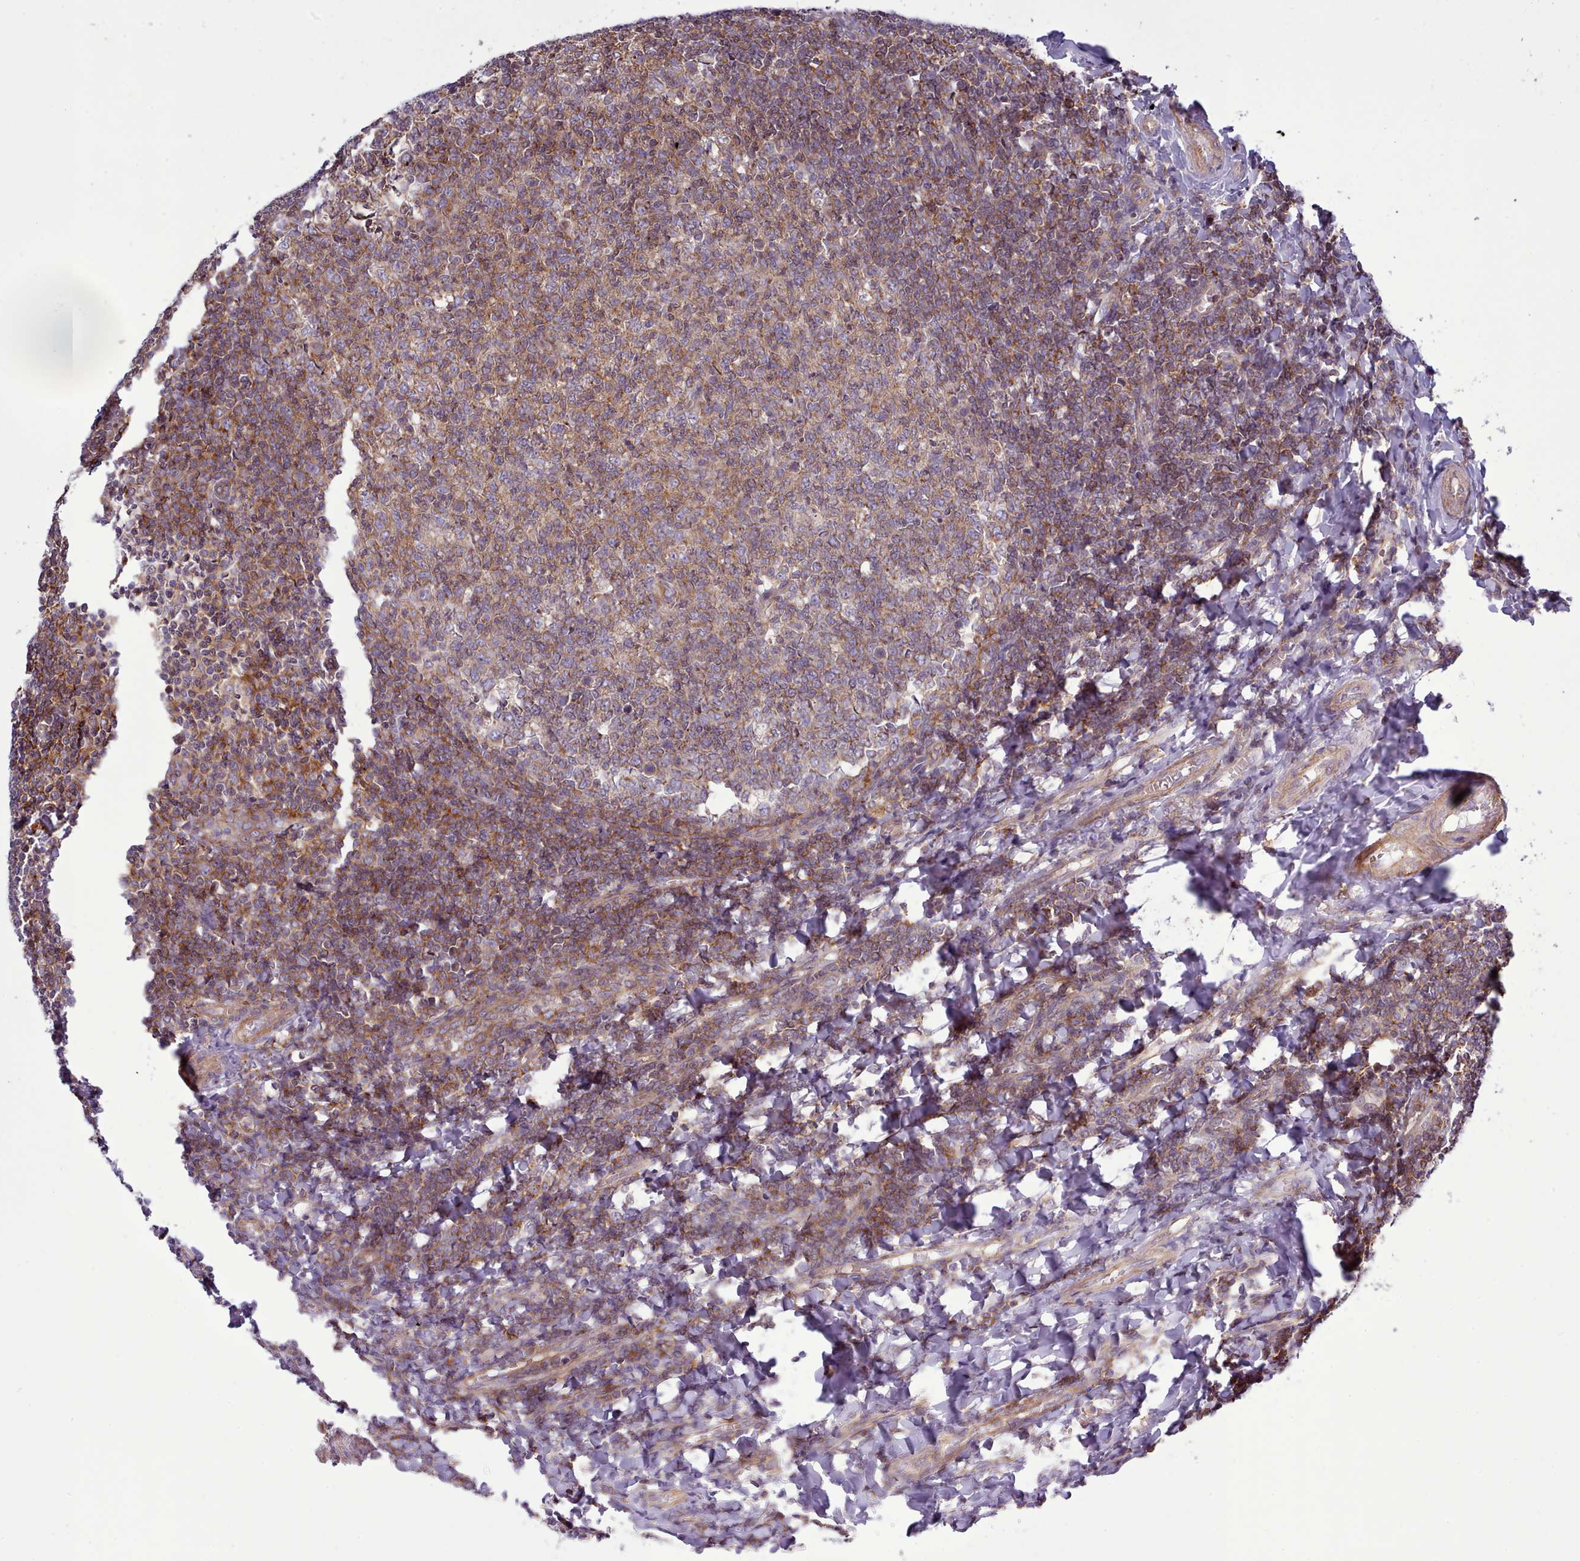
{"staining": {"intensity": "moderate", "quantity": "25%-75%", "location": "cytoplasmic/membranous"}, "tissue": "tonsil", "cell_type": "Germinal center cells", "image_type": "normal", "snomed": [{"axis": "morphology", "description": "Normal tissue, NOS"}, {"axis": "topography", "description": "Tonsil"}], "caption": "Germinal center cells display medium levels of moderate cytoplasmic/membranous expression in approximately 25%-75% of cells in unremarkable human tonsil. (Brightfield microscopy of DAB IHC at high magnification).", "gene": "TENT4B", "patient": {"sex": "female", "age": 19}}